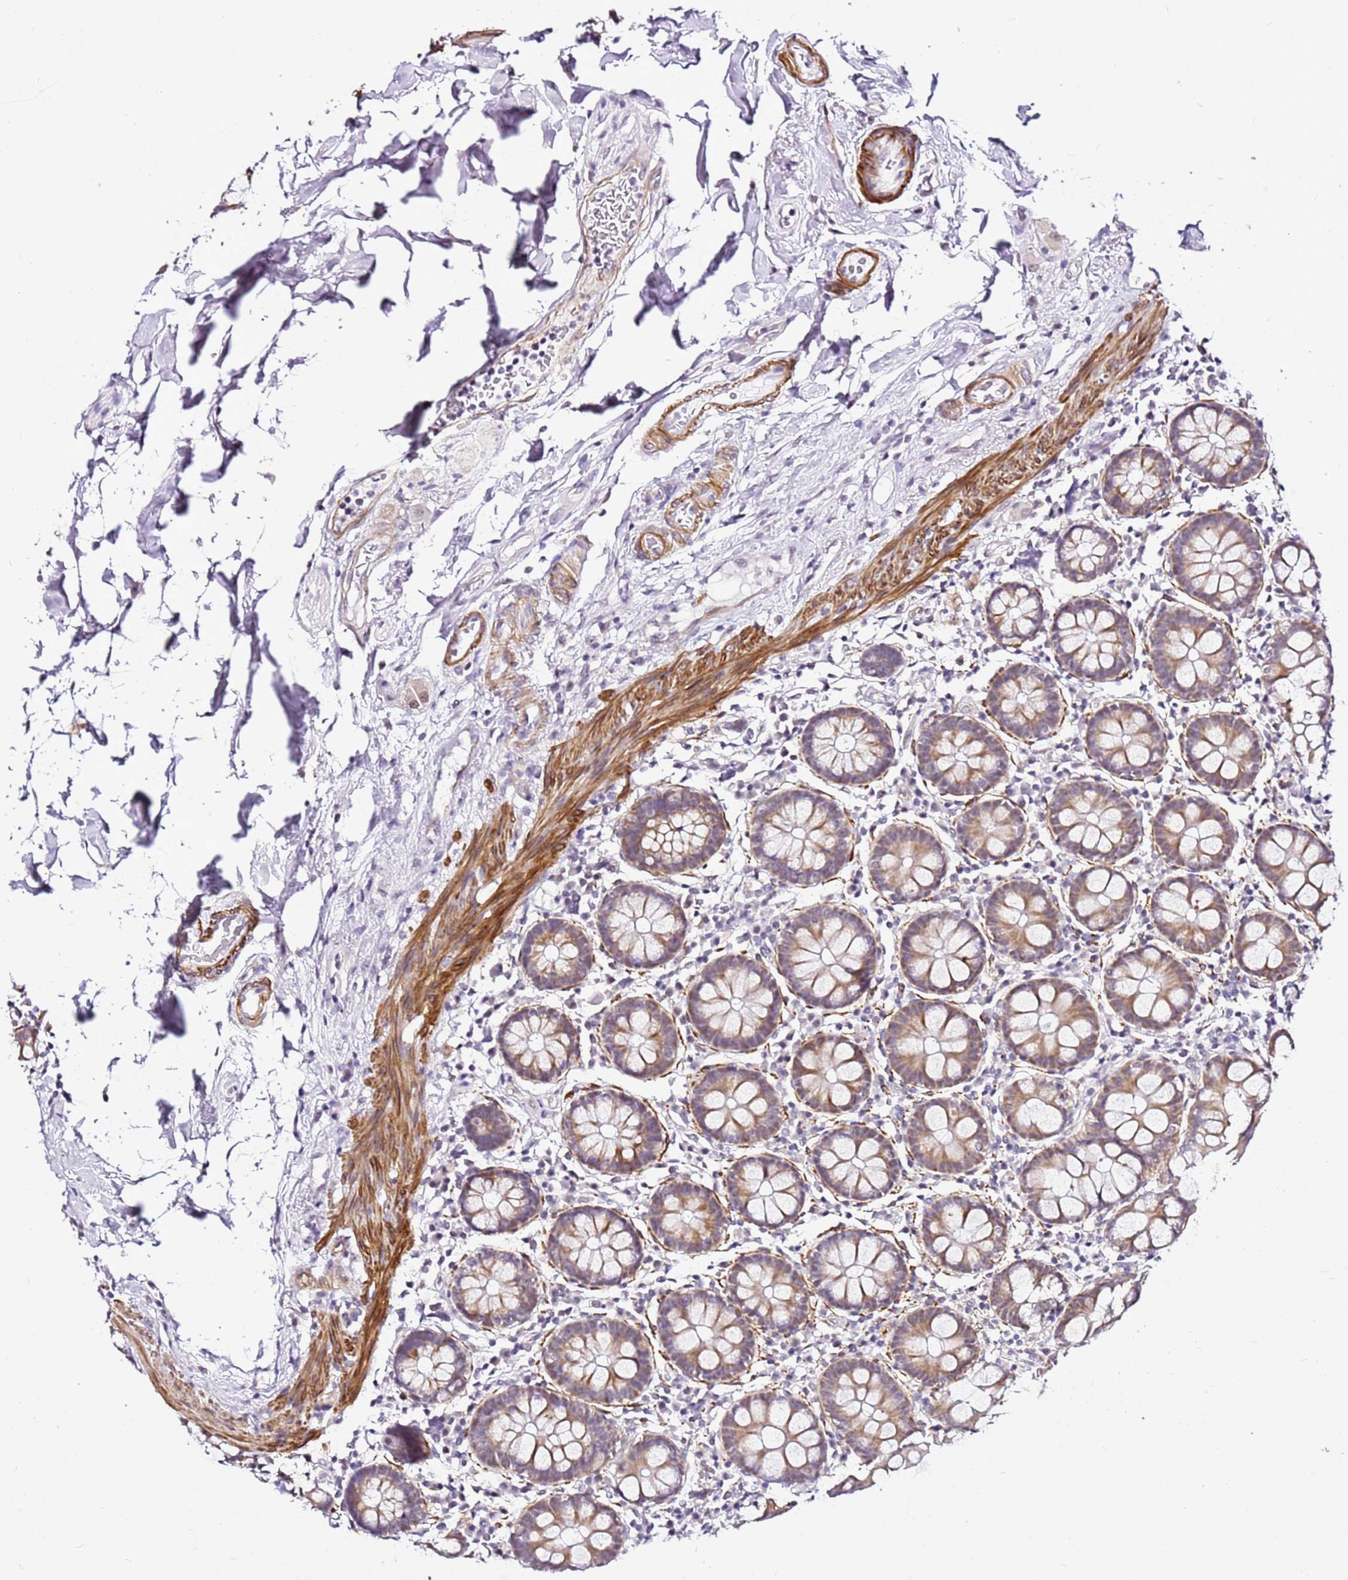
{"staining": {"intensity": "strong", "quantity": ">75%", "location": "cytoplasmic/membranous"}, "tissue": "colon", "cell_type": "Endothelial cells", "image_type": "normal", "snomed": [{"axis": "morphology", "description": "Normal tissue, NOS"}, {"axis": "topography", "description": "Colon"}], "caption": "Immunohistochemical staining of unremarkable colon reveals high levels of strong cytoplasmic/membranous positivity in about >75% of endothelial cells. The staining was performed using DAB to visualize the protein expression in brown, while the nuclei were stained in blue with hematoxylin (Magnification: 20x).", "gene": "SMIM4", "patient": {"sex": "female", "age": 79}}